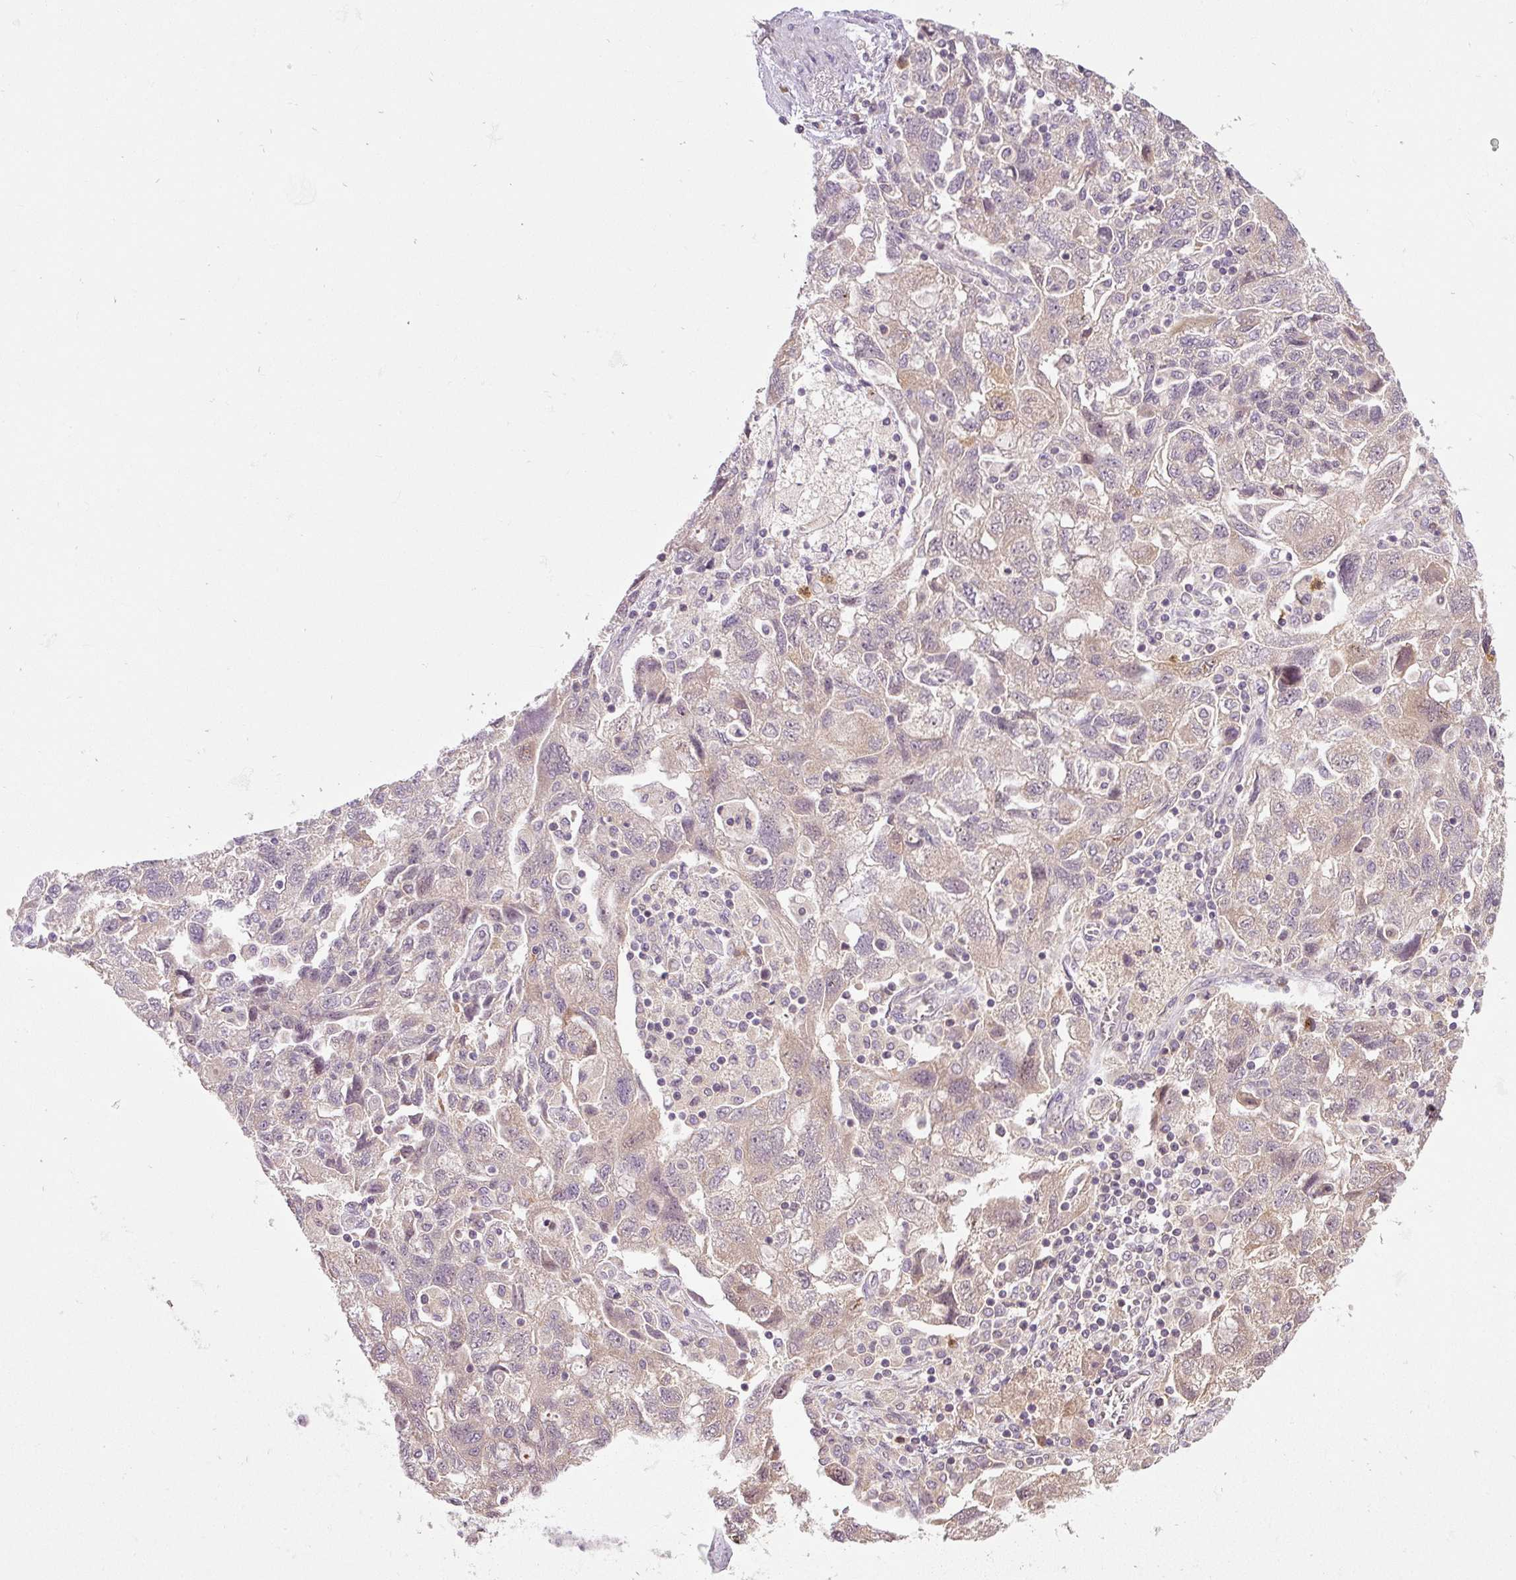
{"staining": {"intensity": "weak", "quantity": "25%-75%", "location": "cytoplasmic/membranous"}, "tissue": "ovarian cancer", "cell_type": "Tumor cells", "image_type": "cancer", "snomed": [{"axis": "morphology", "description": "Carcinoma, NOS"}, {"axis": "morphology", "description": "Cystadenocarcinoma, serous, NOS"}, {"axis": "topography", "description": "Ovary"}], "caption": "Approximately 25%-75% of tumor cells in carcinoma (ovarian) reveal weak cytoplasmic/membranous protein staining as visualized by brown immunohistochemical staining.", "gene": "CTTNBP2", "patient": {"sex": "female", "age": 69}}